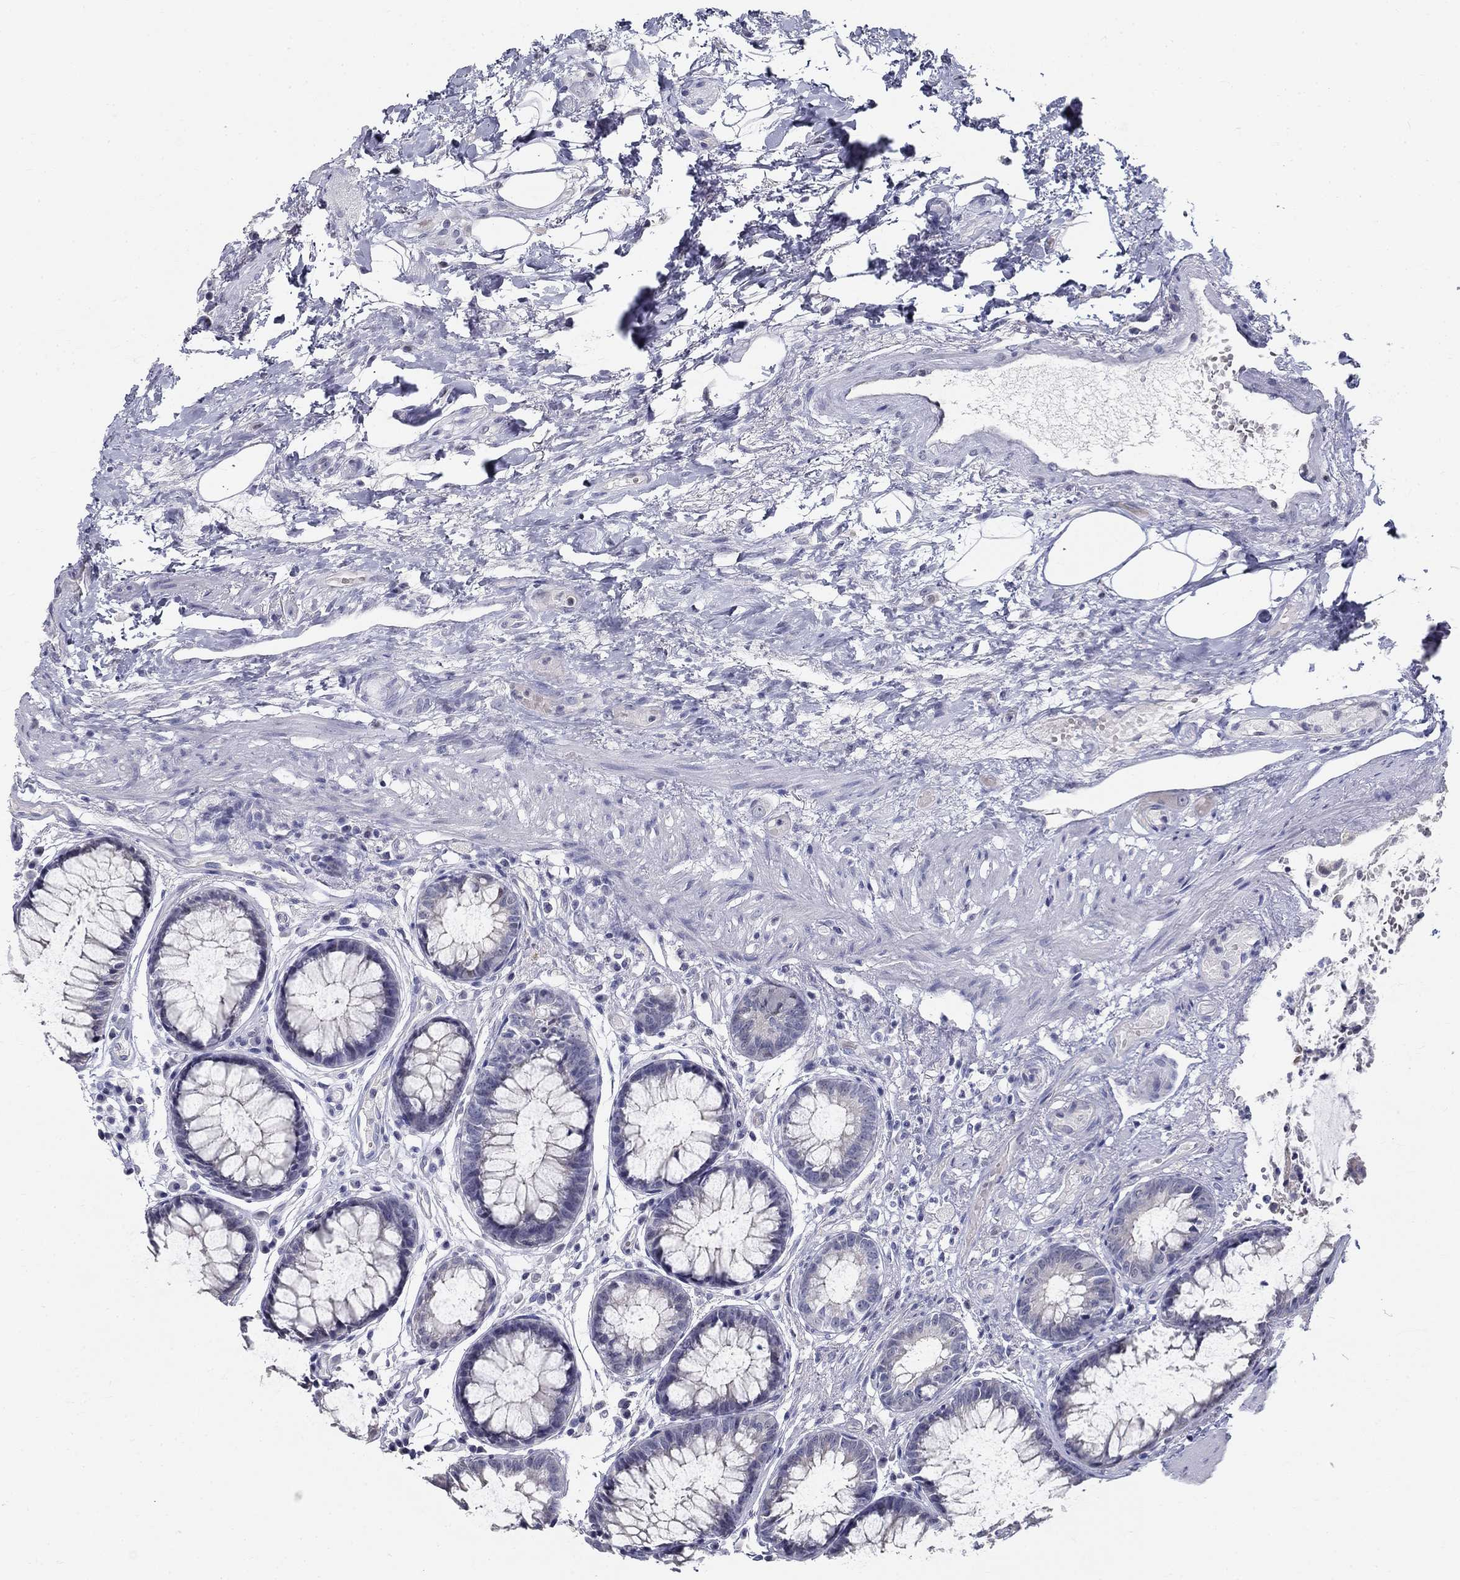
{"staining": {"intensity": "negative", "quantity": "none", "location": "none"}, "tissue": "rectum", "cell_type": "Glandular cells", "image_type": "normal", "snomed": [{"axis": "morphology", "description": "Normal tissue, NOS"}, {"axis": "topography", "description": "Rectum"}], "caption": "Glandular cells show no significant positivity in benign rectum.", "gene": "ENSG00000290147", "patient": {"sex": "female", "age": 68}}